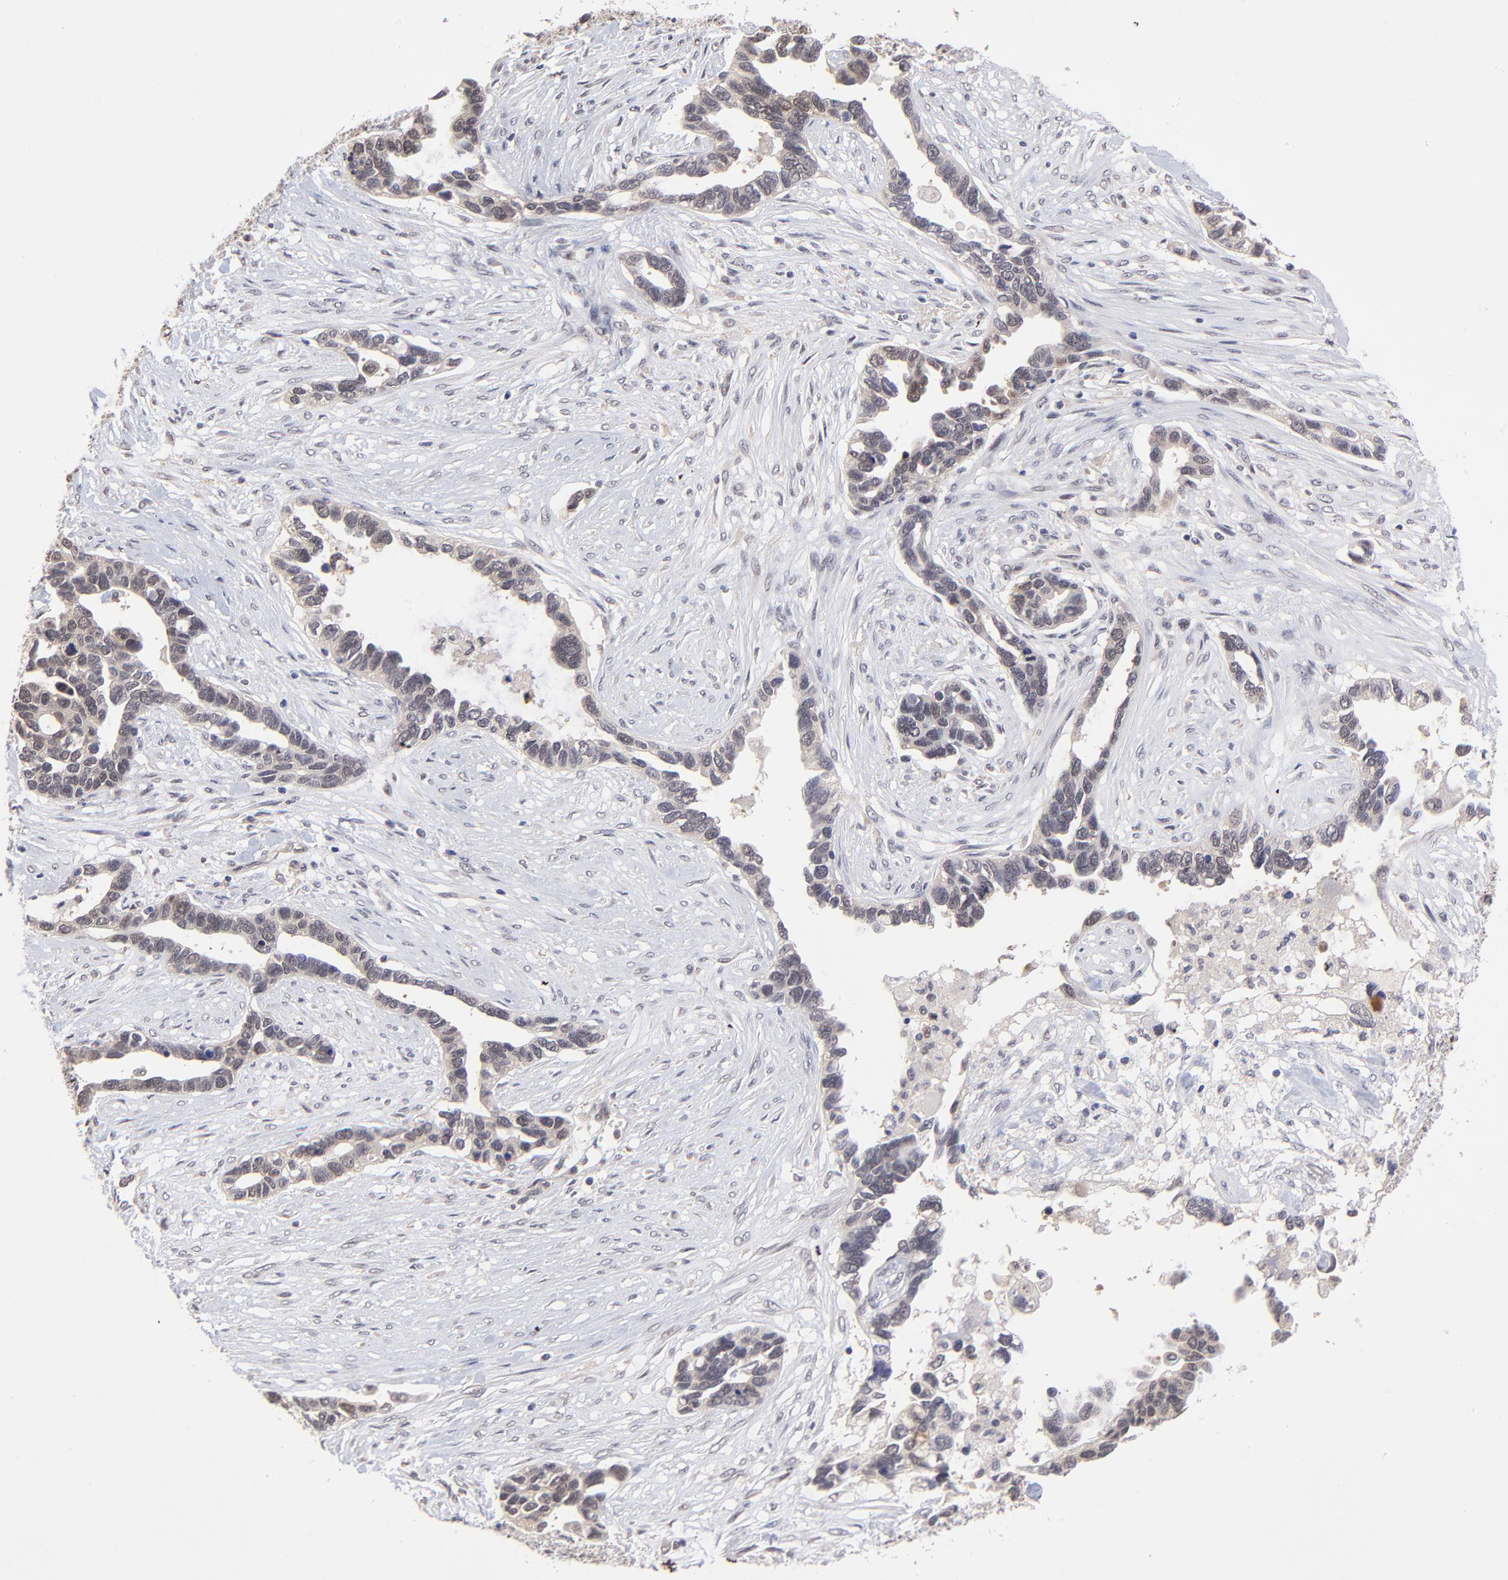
{"staining": {"intensity": "weak", "quantity": ">75%", "location": "cytoplasmic/membranous"}, "tissue": "ovarian cancer", "cell_type": "Tumor cells", "image_type": "cancer", "snomed": [{"axis": "morphology", "description": "Cystadenocarcinoma, serous, NOS"}, {"axis": "topography", "description": "Ovary"}], "caption": "Weak cytoplasmic/membranous staining for a protein is identified in approximately >75% of tumor cells of ovarian serous cystadenocarcinoma using IHC.", "gene": "UBE2E3", "patient": {"sex": "female", "age": 54}}